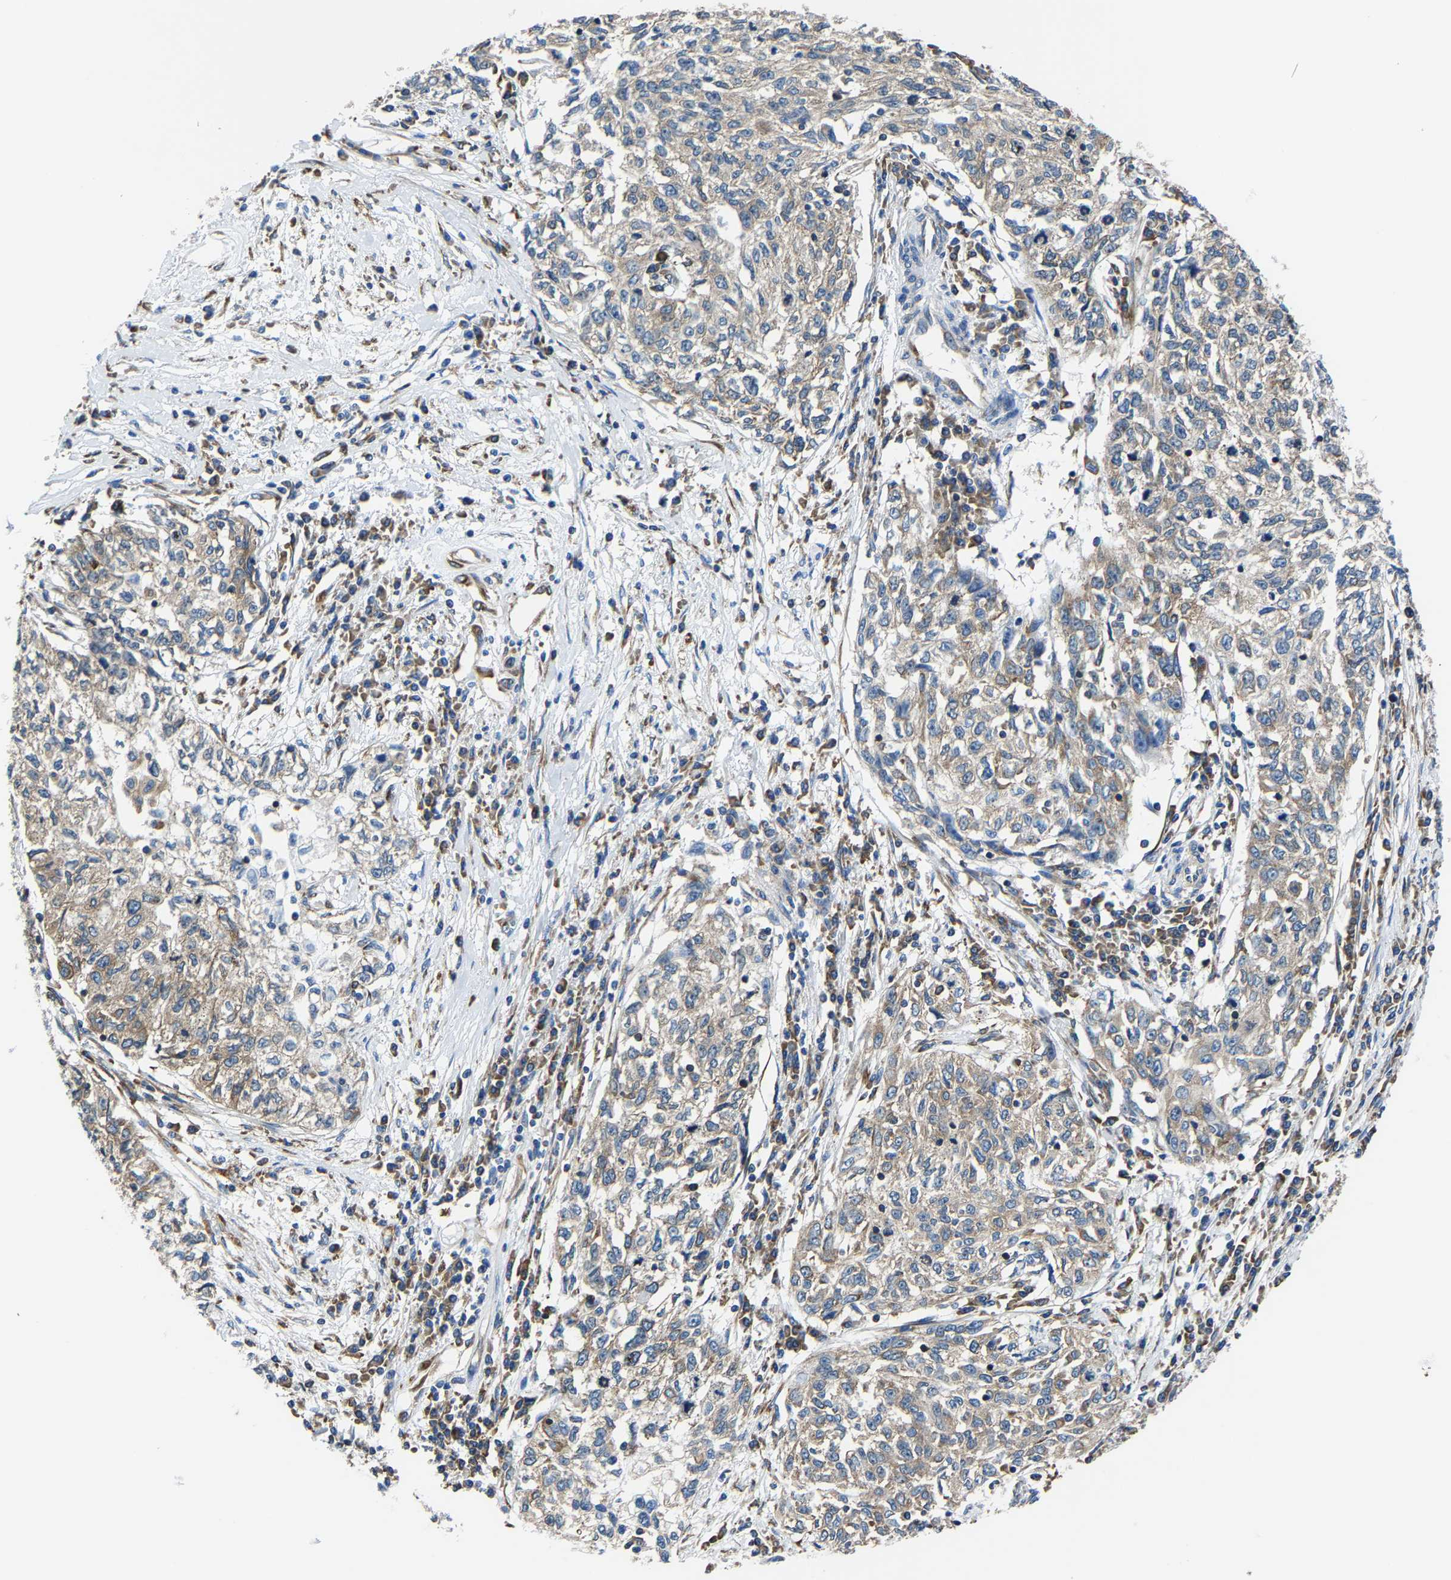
{"staining": {"intensity": "weak", "quantity": ">75%", "location": "cytoplasmic/membranous"}, "tissue": "cervical cancer", "cell_type": "Tumor cells", "image_type": "cancer", "snomed": [{"axis": "morphology", "description": "Squamous cell carcinoma, NOS"}, {"axis": "topography", "description": "Cervix"}], "caption": "About >75% of tumor cells in human cervical cancer (squamous cell carcinoma) demonstrate weak cytoplasmic/membranous protein positivity as visualized by brown immunohistochemical staining.", "gene": "G3BP2", "patient": {"sex": "female", "age": 57}}